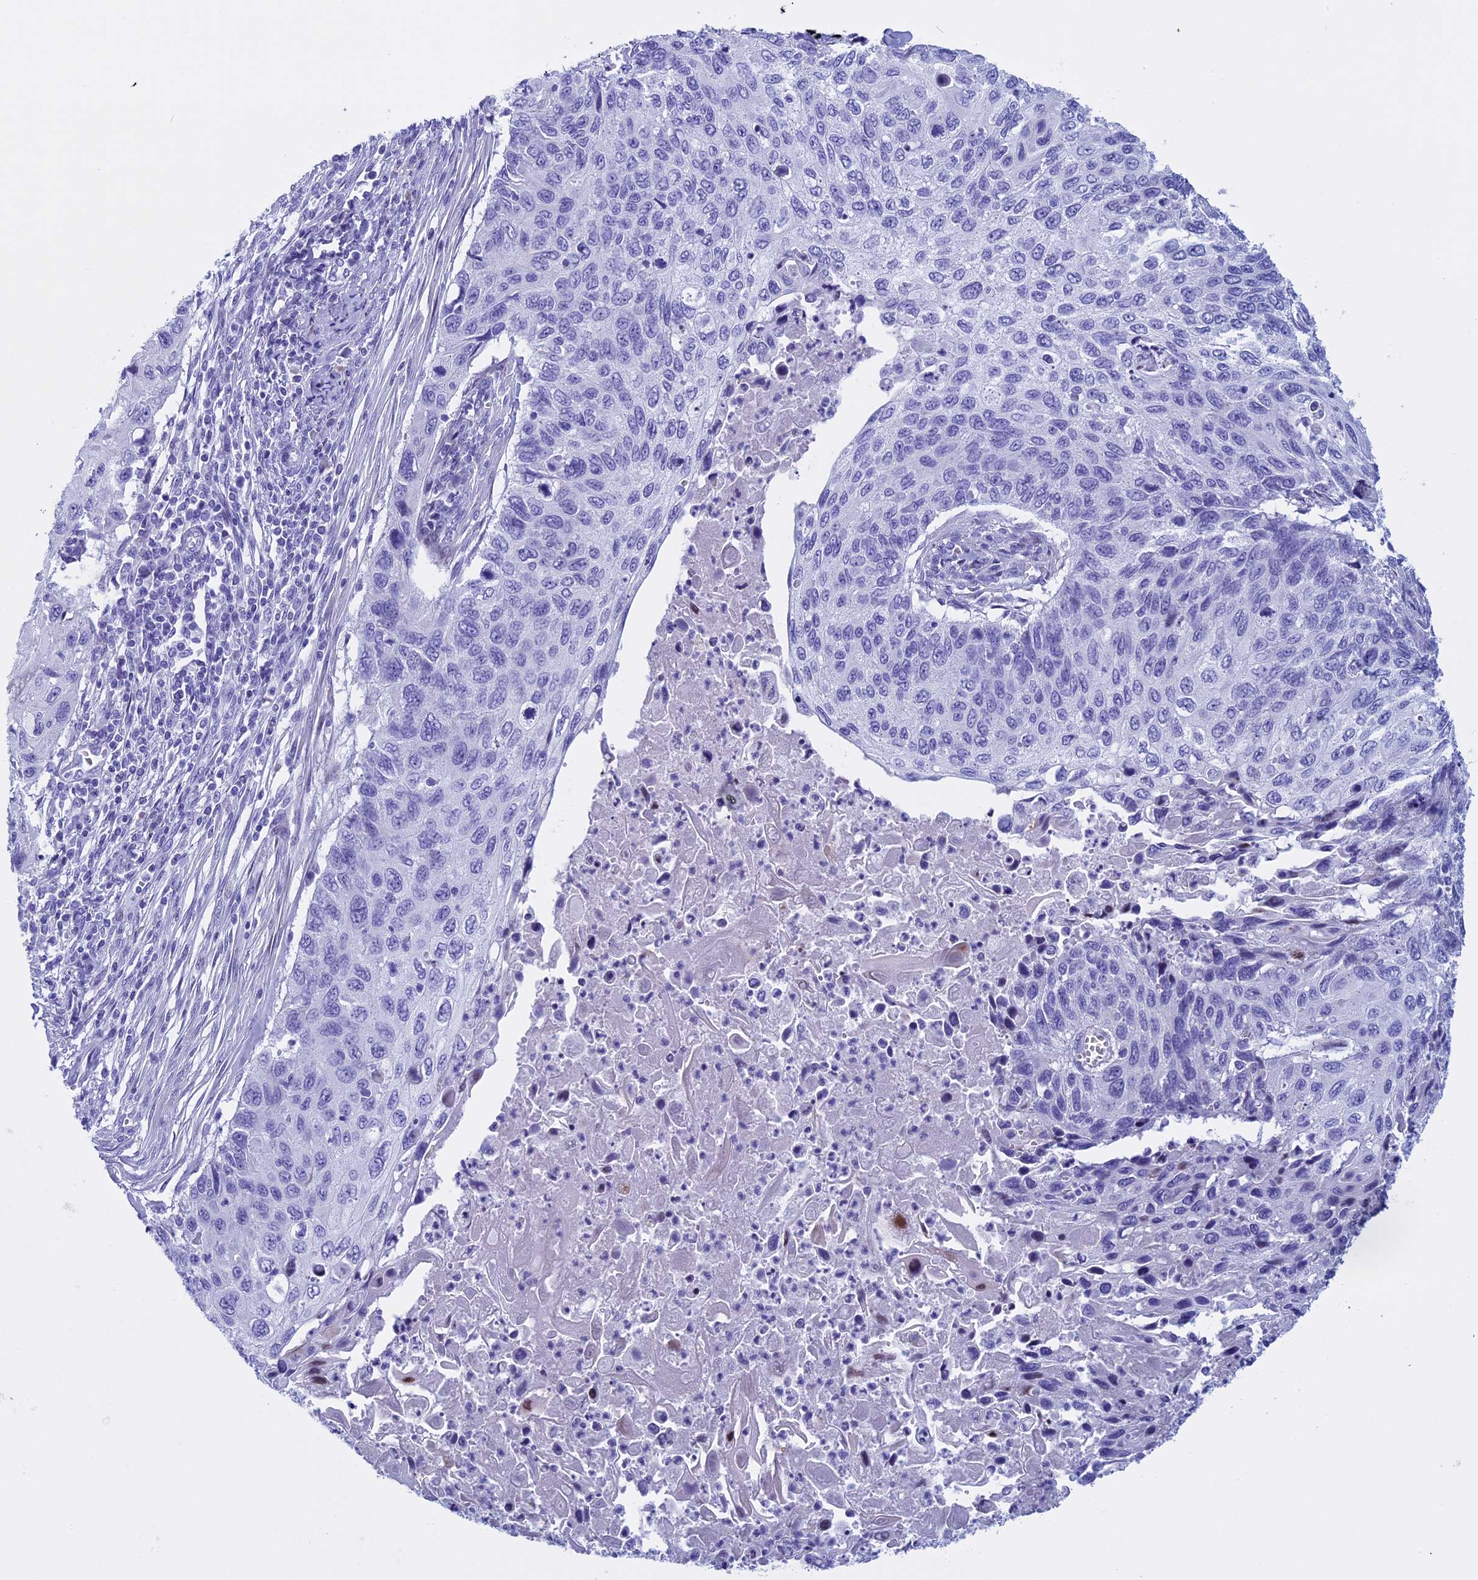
{"staining": {"intensity": "negative", "quantity": "none", "location": "none"}, "tissue": "cervical cancer", "cell_type": "Tumor cells", "image_type": "cancer", "snomed": [{"axis": "morphology", "description": "Squamous cell carcinoma, NOS"}, {"axis": "topography", "description": "Cervix"}], "caption": "The image reveals no significant staining in tumor cells of cervical squamous cell carcinoma. Nuclei are stained in blue.", "gene": "KCTD21", "patient": {"sex": "female", "age": 70}}